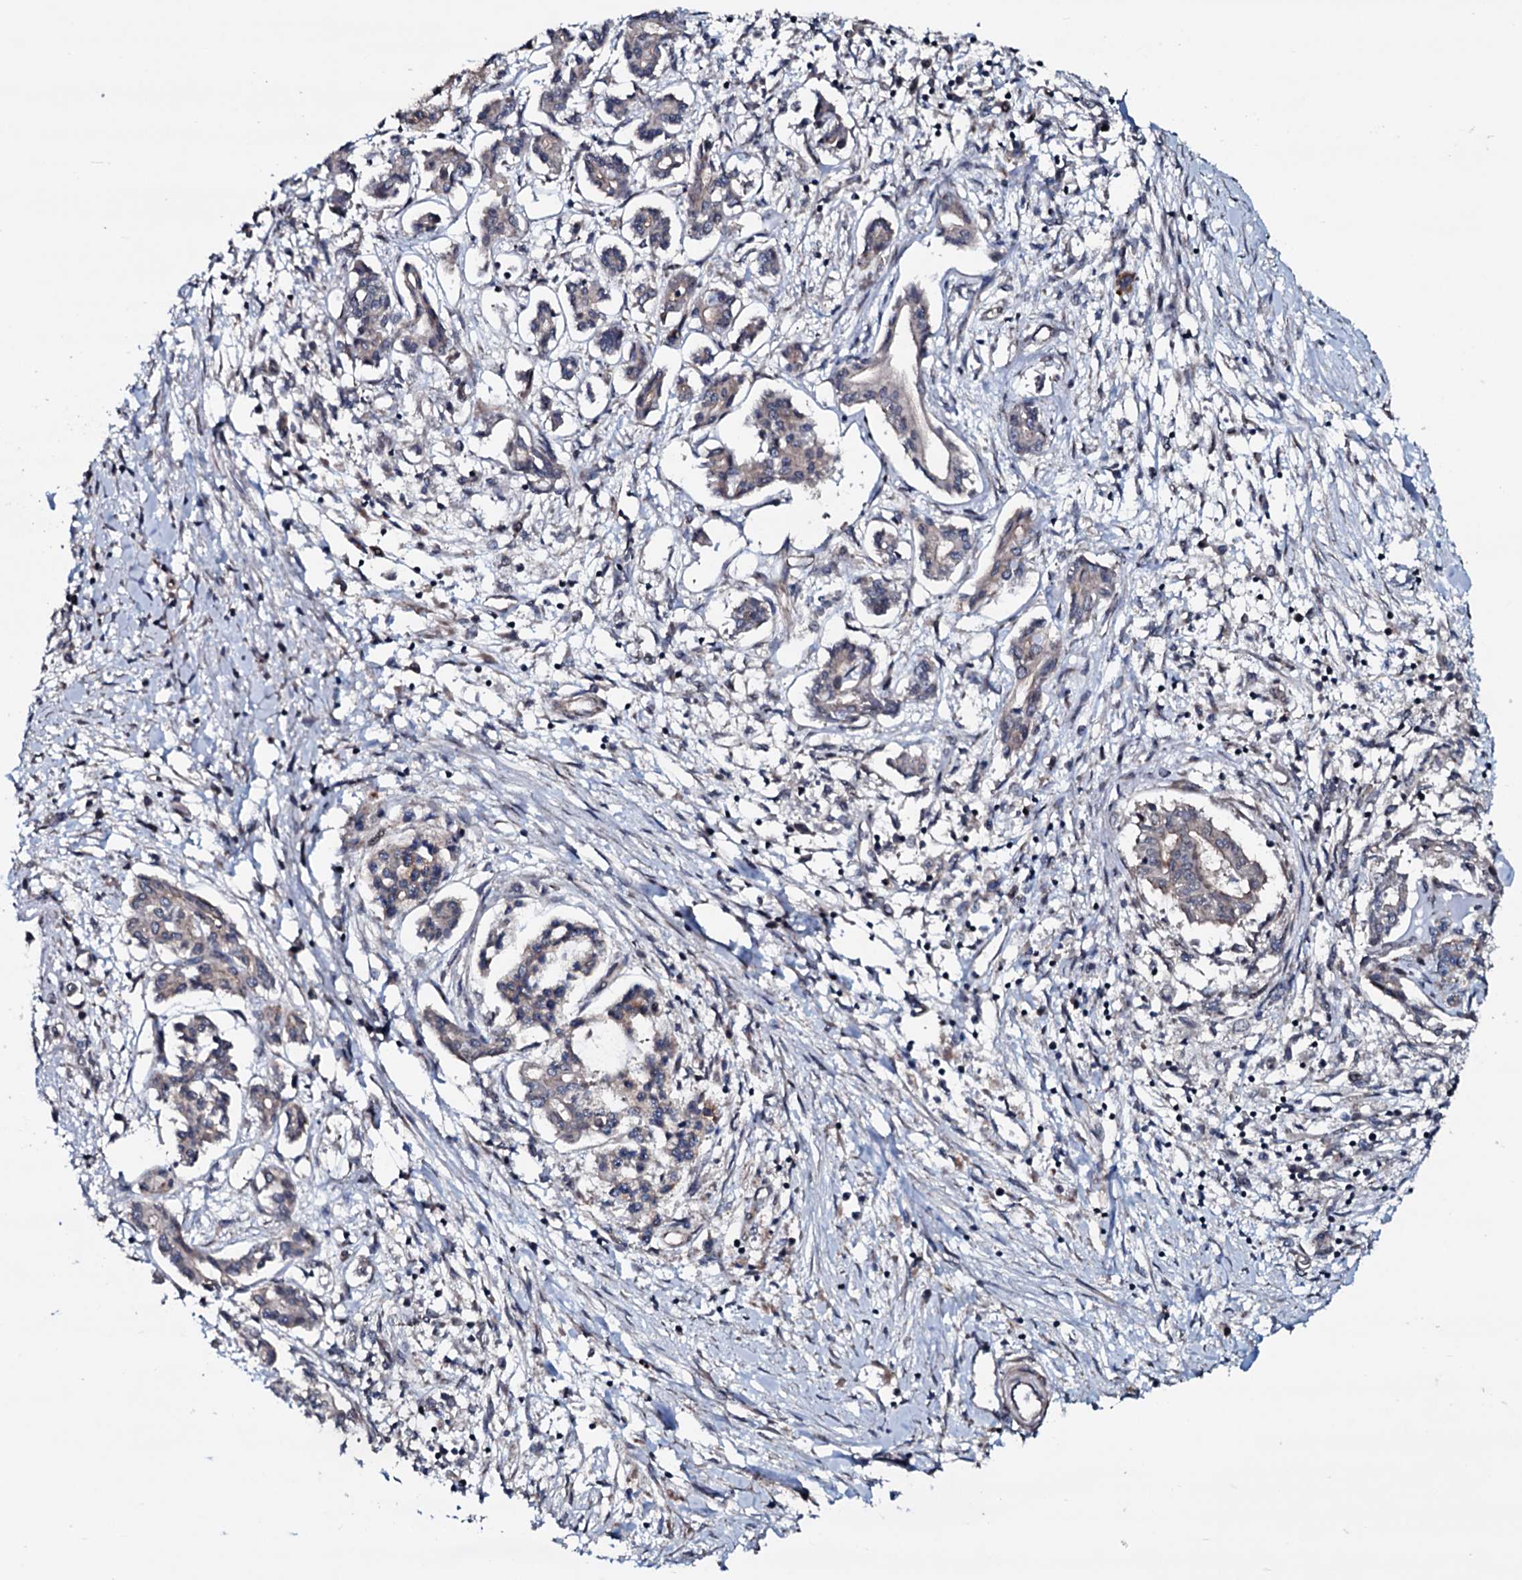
{"staining": {"intensity": "weak", "quantity": "<25%", "location": "cytoplasmic/membranous"}, "tissue": "pancreatic cancer", "cell_type": "Tumor cells", "image_type": "cancer", "snomed": [{"axis": "morphology", "description": "Adenocarcinoma, NOS"}, {"axis": "topography", "description": "Pancreas"}], "caption": "High power microscopy histopathology image of an immunohistochemistry micrograph of pancreatic adenocarcinoma, revealing no significant expression in tumor cells.", "gene": "OGFOD2", "patient": {"sex": "female", "age": 50}}